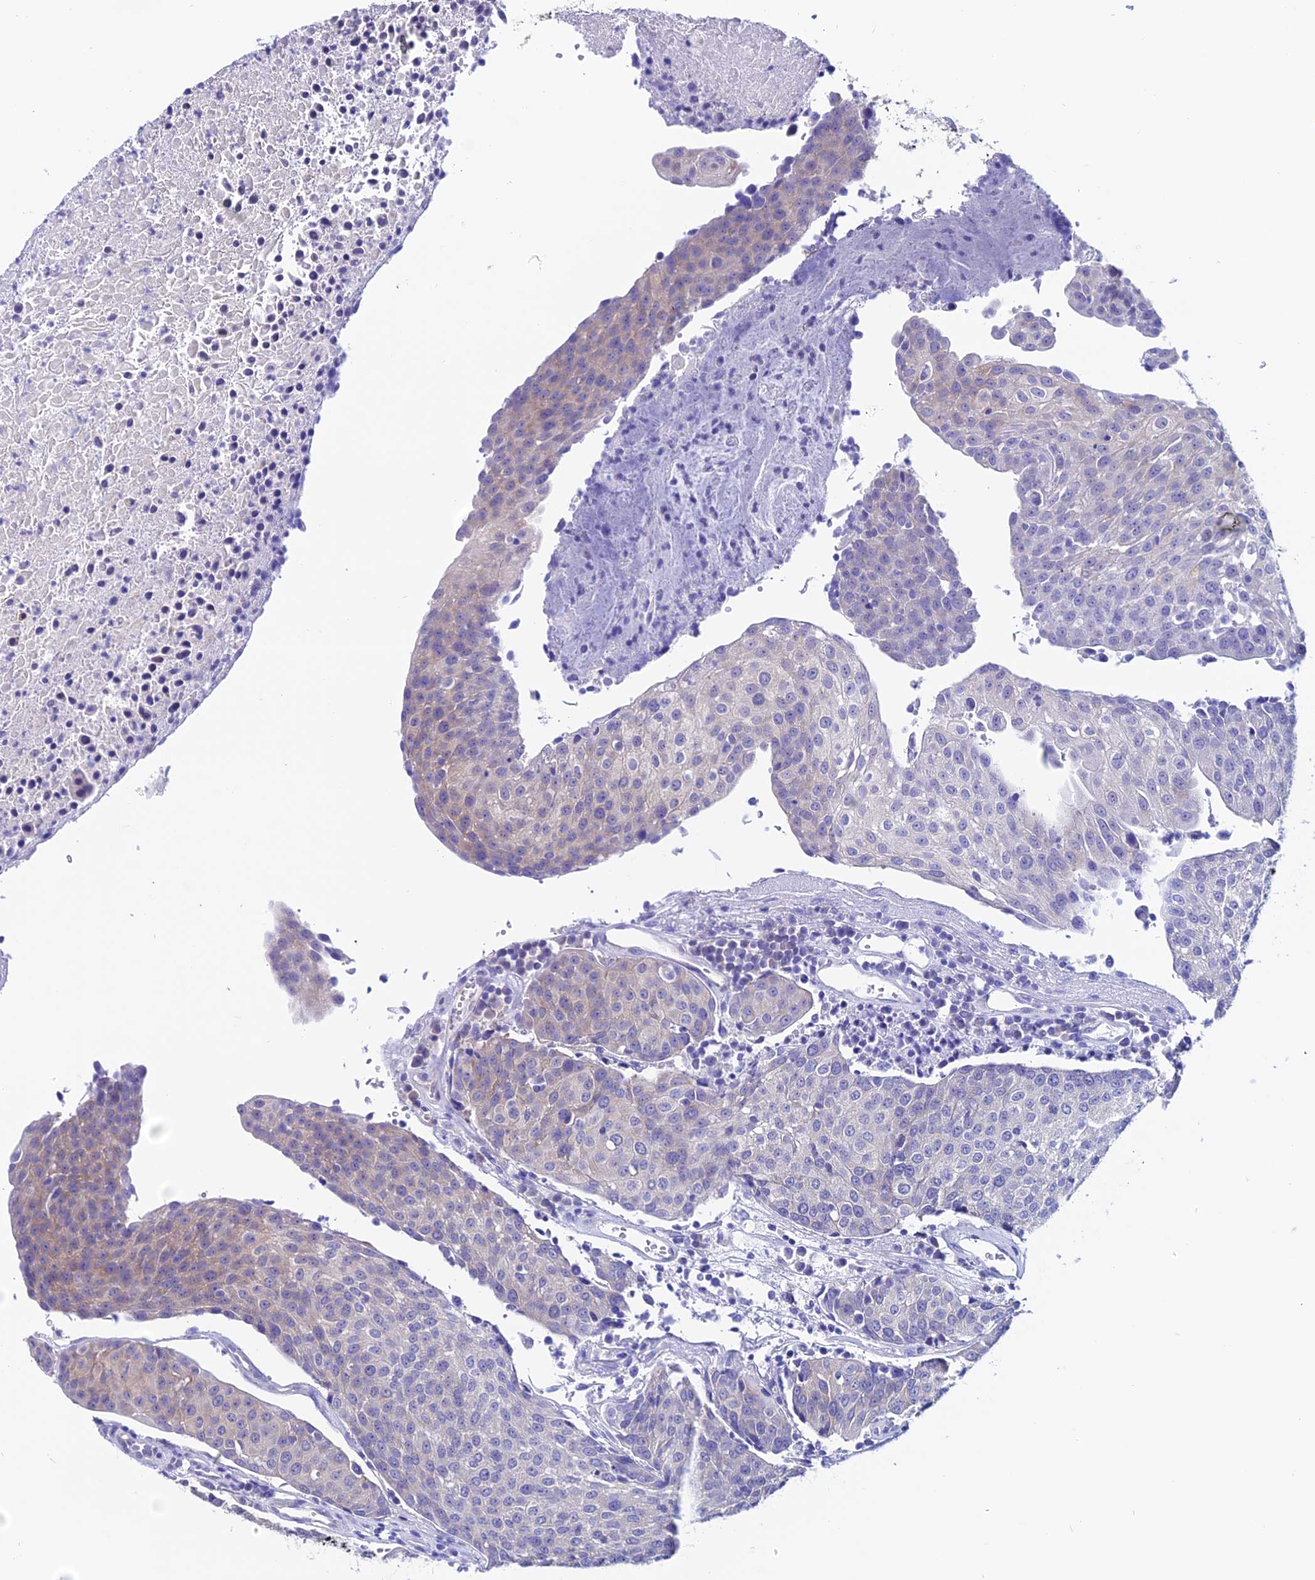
{"staining": {"intensity": "negative", "quantity": "none", "location": "none"}, "tissue": "urothelial cancer", "cell_type": "Tumor cells", "image_type": "cancer", "snomed": [{"axis": "morphology", "description": "Urothelial carcinoma, High grade"}, {"axis": "topography", "description": "Urinary bladder"}], "caption": "Human high-grade urothelial carcinoma stained for a protein using immunohistochemistry (IHC) reveals no positivity in tumor cells.", "gene": "FZD8", "patient": {"sex": "female", "age": 85}}